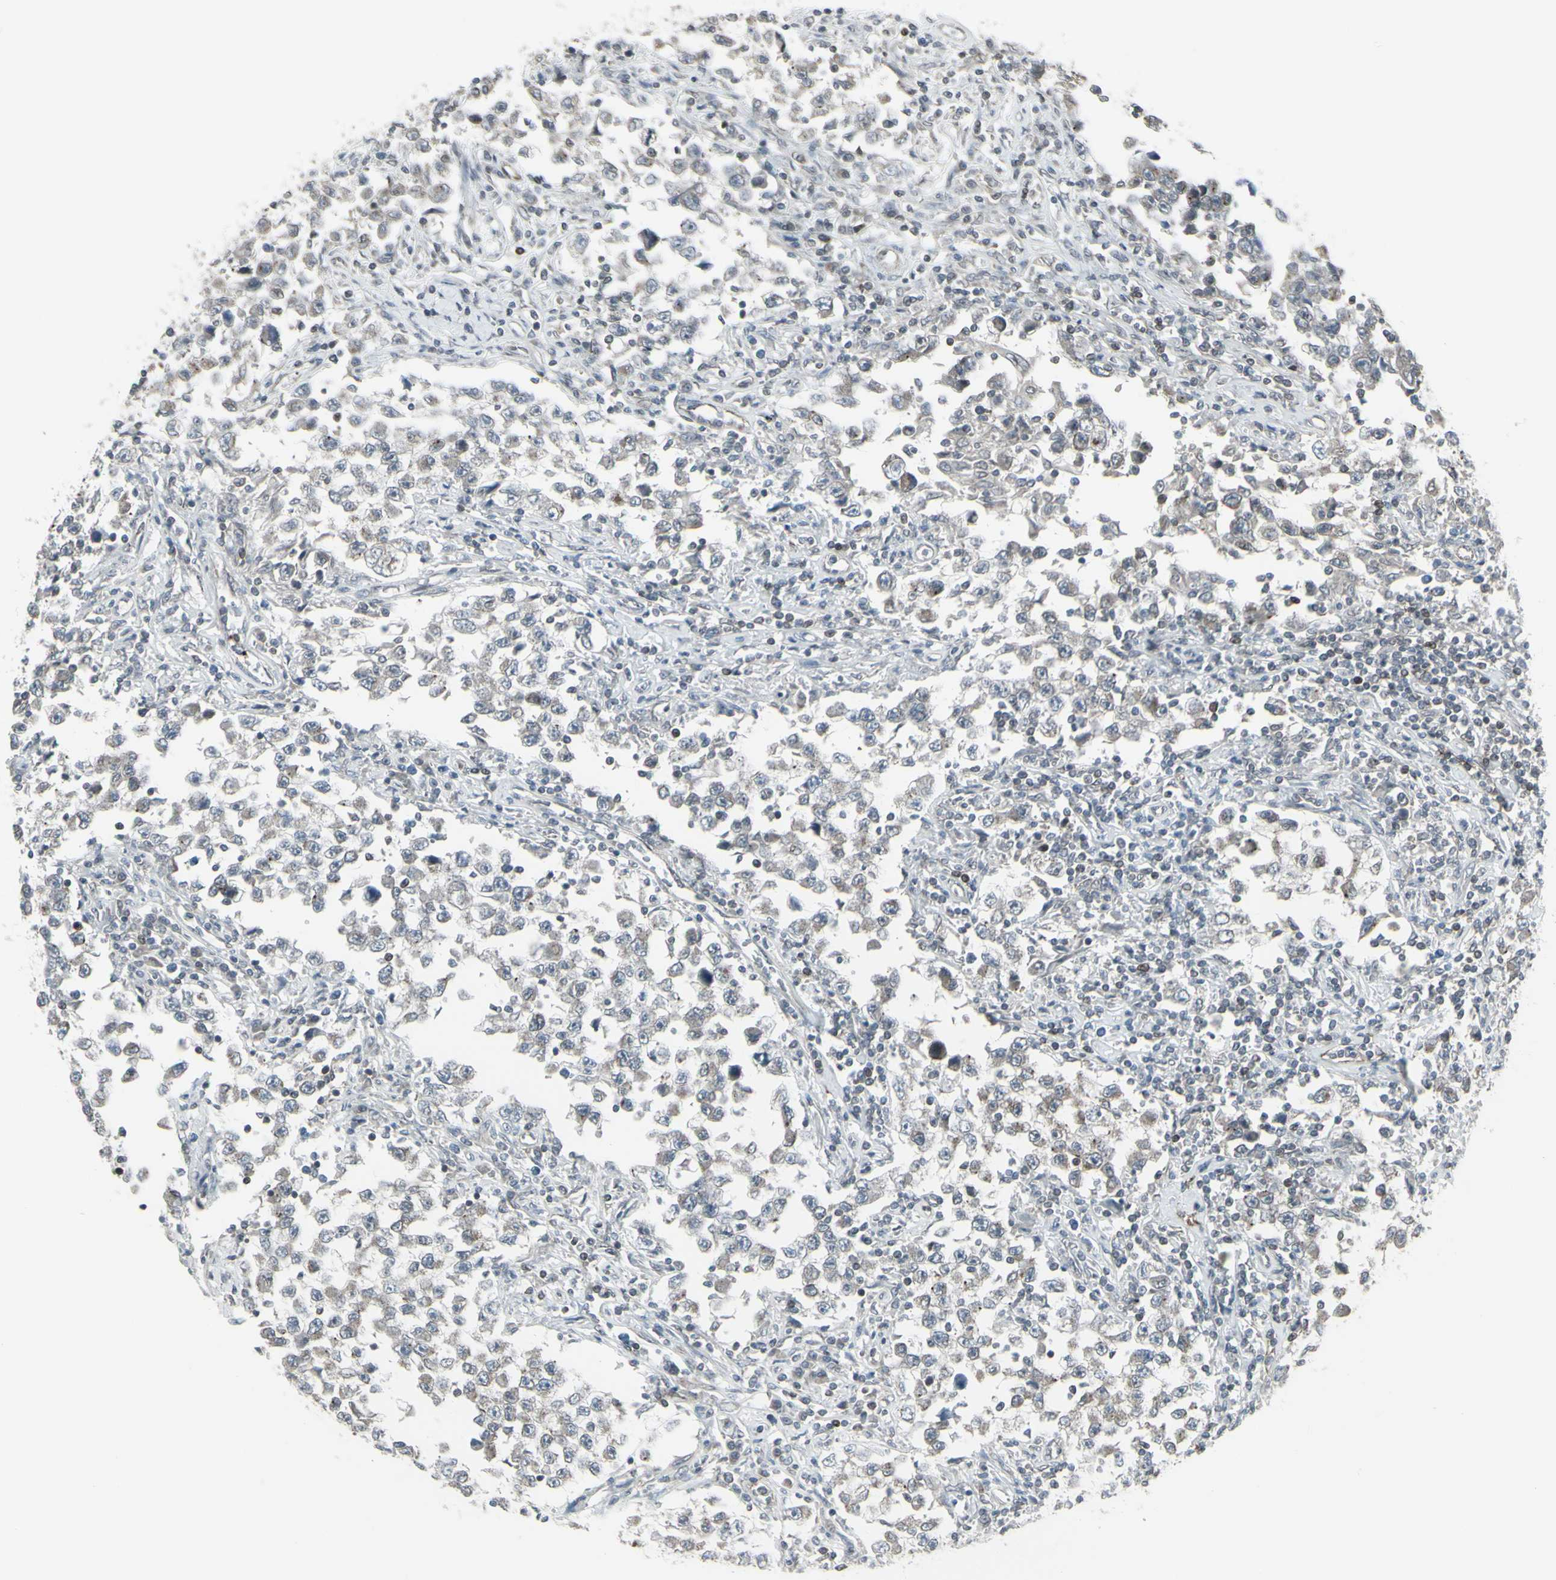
{"staining": {"intensity": "weak", "quantity": ">75%", "location": "cytoplasmic/membranous"}, "tissue": "testis cancer", "cell_type": "Tumor cells", "image_type": "cancer", "snomed": [{"axis": "morphology", "description": "Carcinoma, Embryonal, NOS"}, {"axis": "topography", "description": "Testis"}], "caption": "Testis embryonal carcinoma was stained to show a protein in brown. There is low levels of weak cytoplasmic/membranous expression in about >75% of tumor cells.", "gene": "DTX3L", "patient": {"sex": "male", "age": 21}}